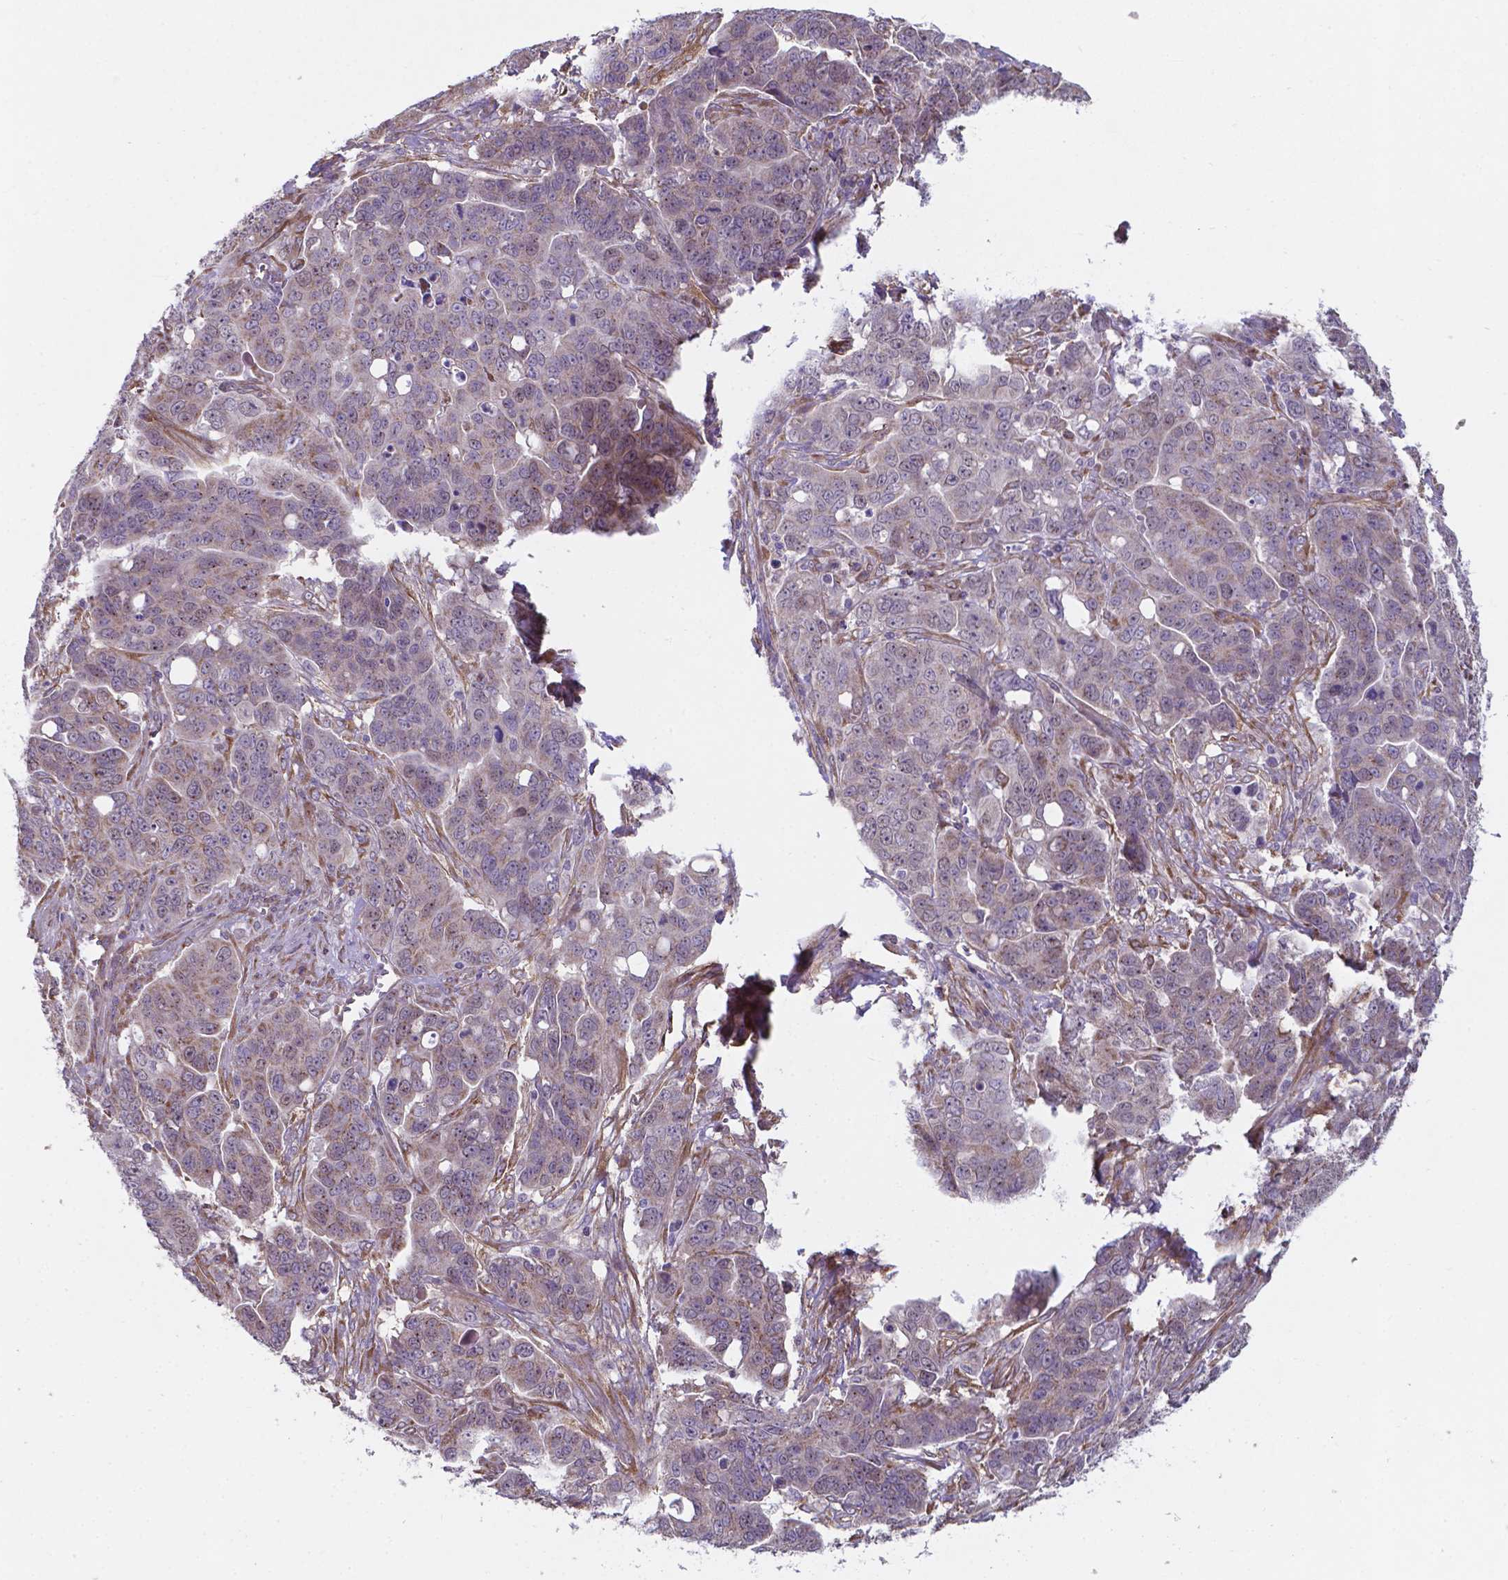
{"staining": {"intensity": "weak", "quantity": "<25%", "location": "cytoplasmic/membranous"}, "tissue": "ovarian cancer", "cell_type": "Tumor cells", "image_type": "cancer", "snomed": [{"axis": "morphology", "description": "Carcinoma, endometroid"}, {"axis": "topography", "description": "Ovary"}], "caption": "DAB (3,3'-diaminobenzidine) immunohistochemical staining of human ovarian cancer displays no significant staining in tumor cells. (DAB IHC with hematoxylin counter stain).", "gene": "FAM114A1", "patient": {"sex": "female", "age": 78}}